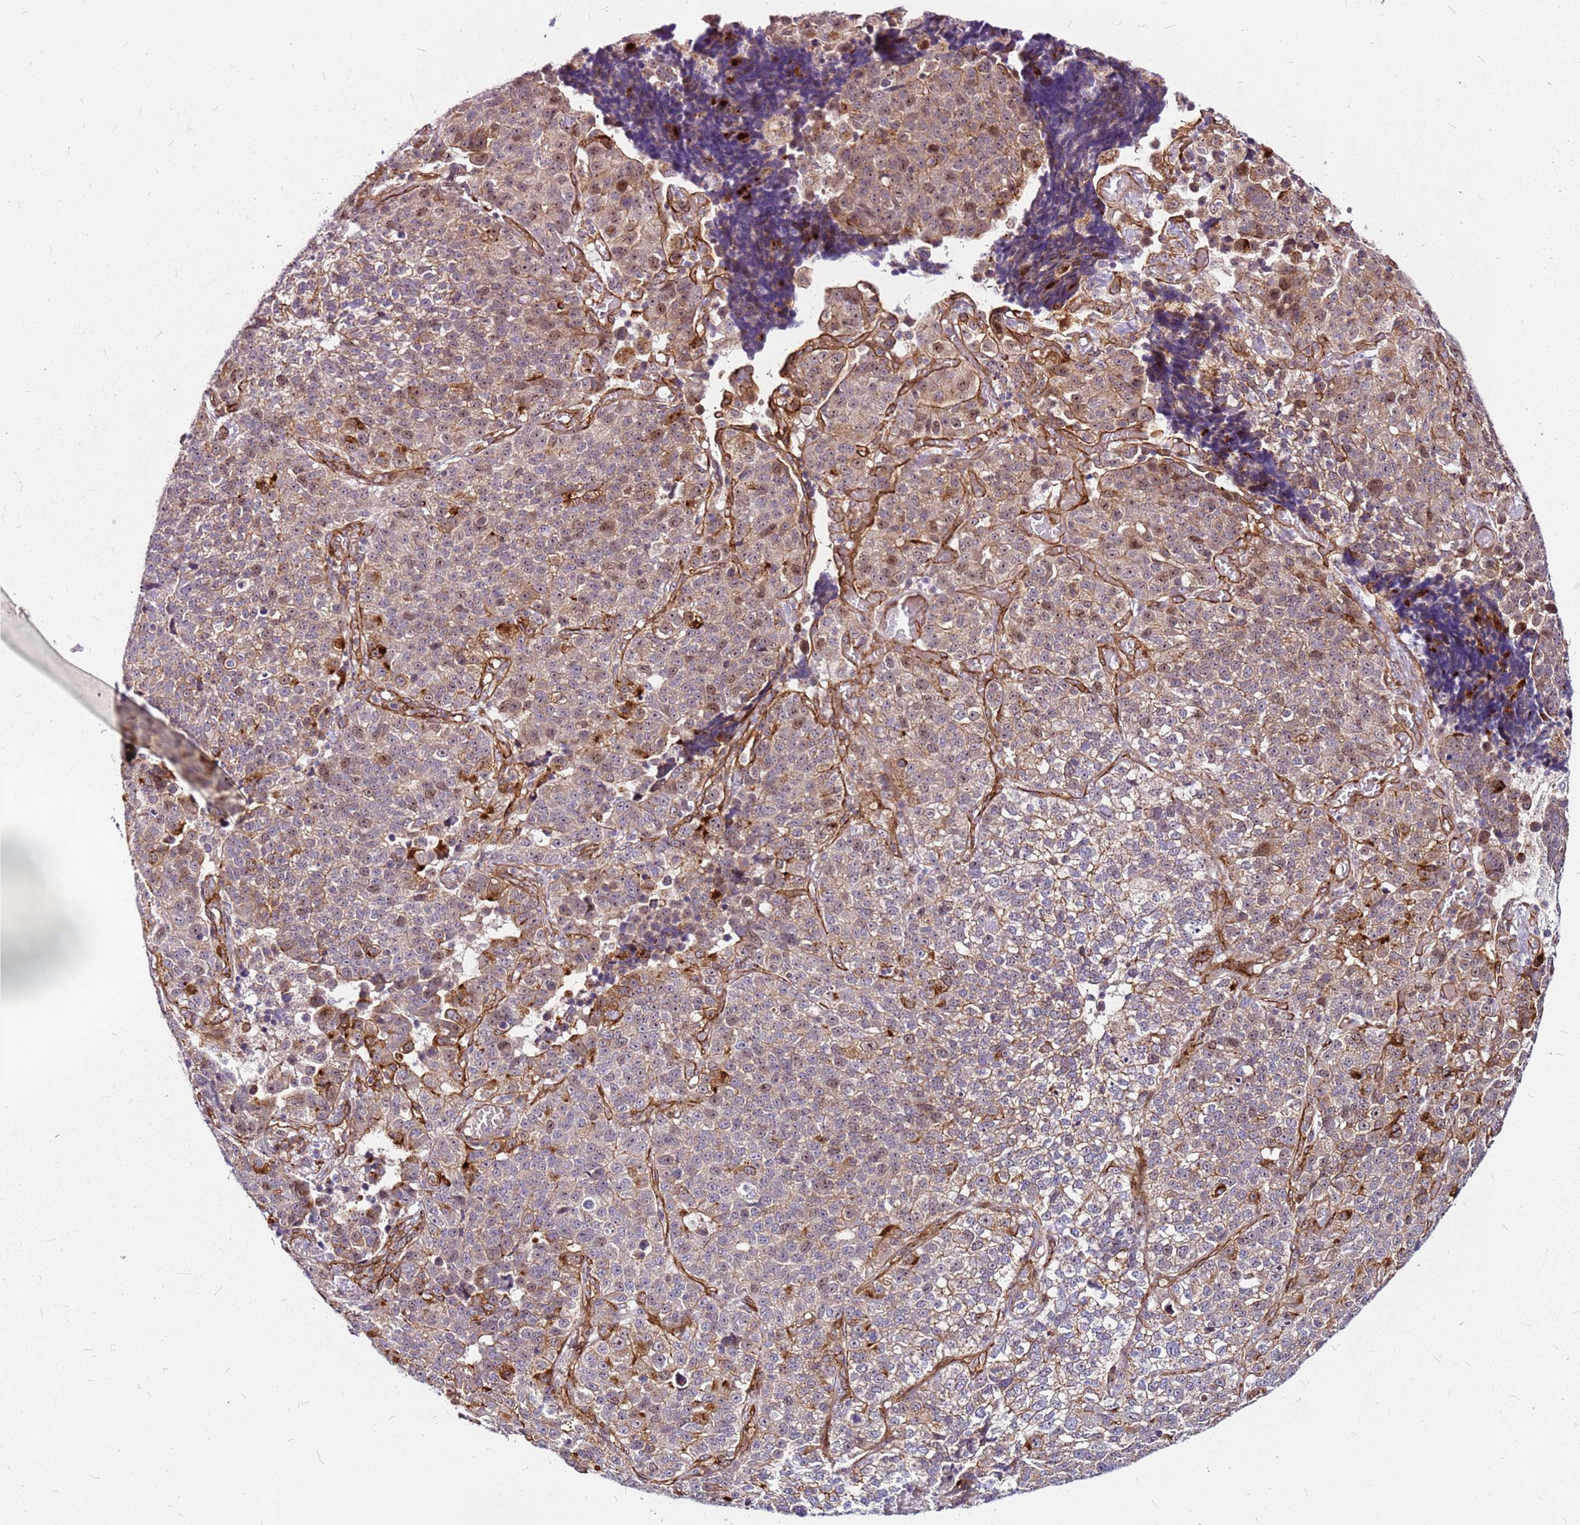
{"staining": {"intensity": "moderate", "quantity": "<25%", "location": "cytoplasmic/membranous,nuclear"}, "tissue": "lung cancer", "cell_type": "Tumor cells", "image_type": "cancer", "snomed": [{"axis": "morphology", "description": "Adenocarcinoma, NOS"}, {"axis": "topography", "description": "Lung"}], "caption": "Tumor cells reveal moderate cytoplasmic/membranous and nuclear staining in about <25% of cells in adenocarcinoma (lung). (DAB (3,3'-diaminobenzidine) IHC with brightfield microscopy, high magnification).", "gene": "TOPAZ1", "patient": {"sex": "male", "age": 49}}